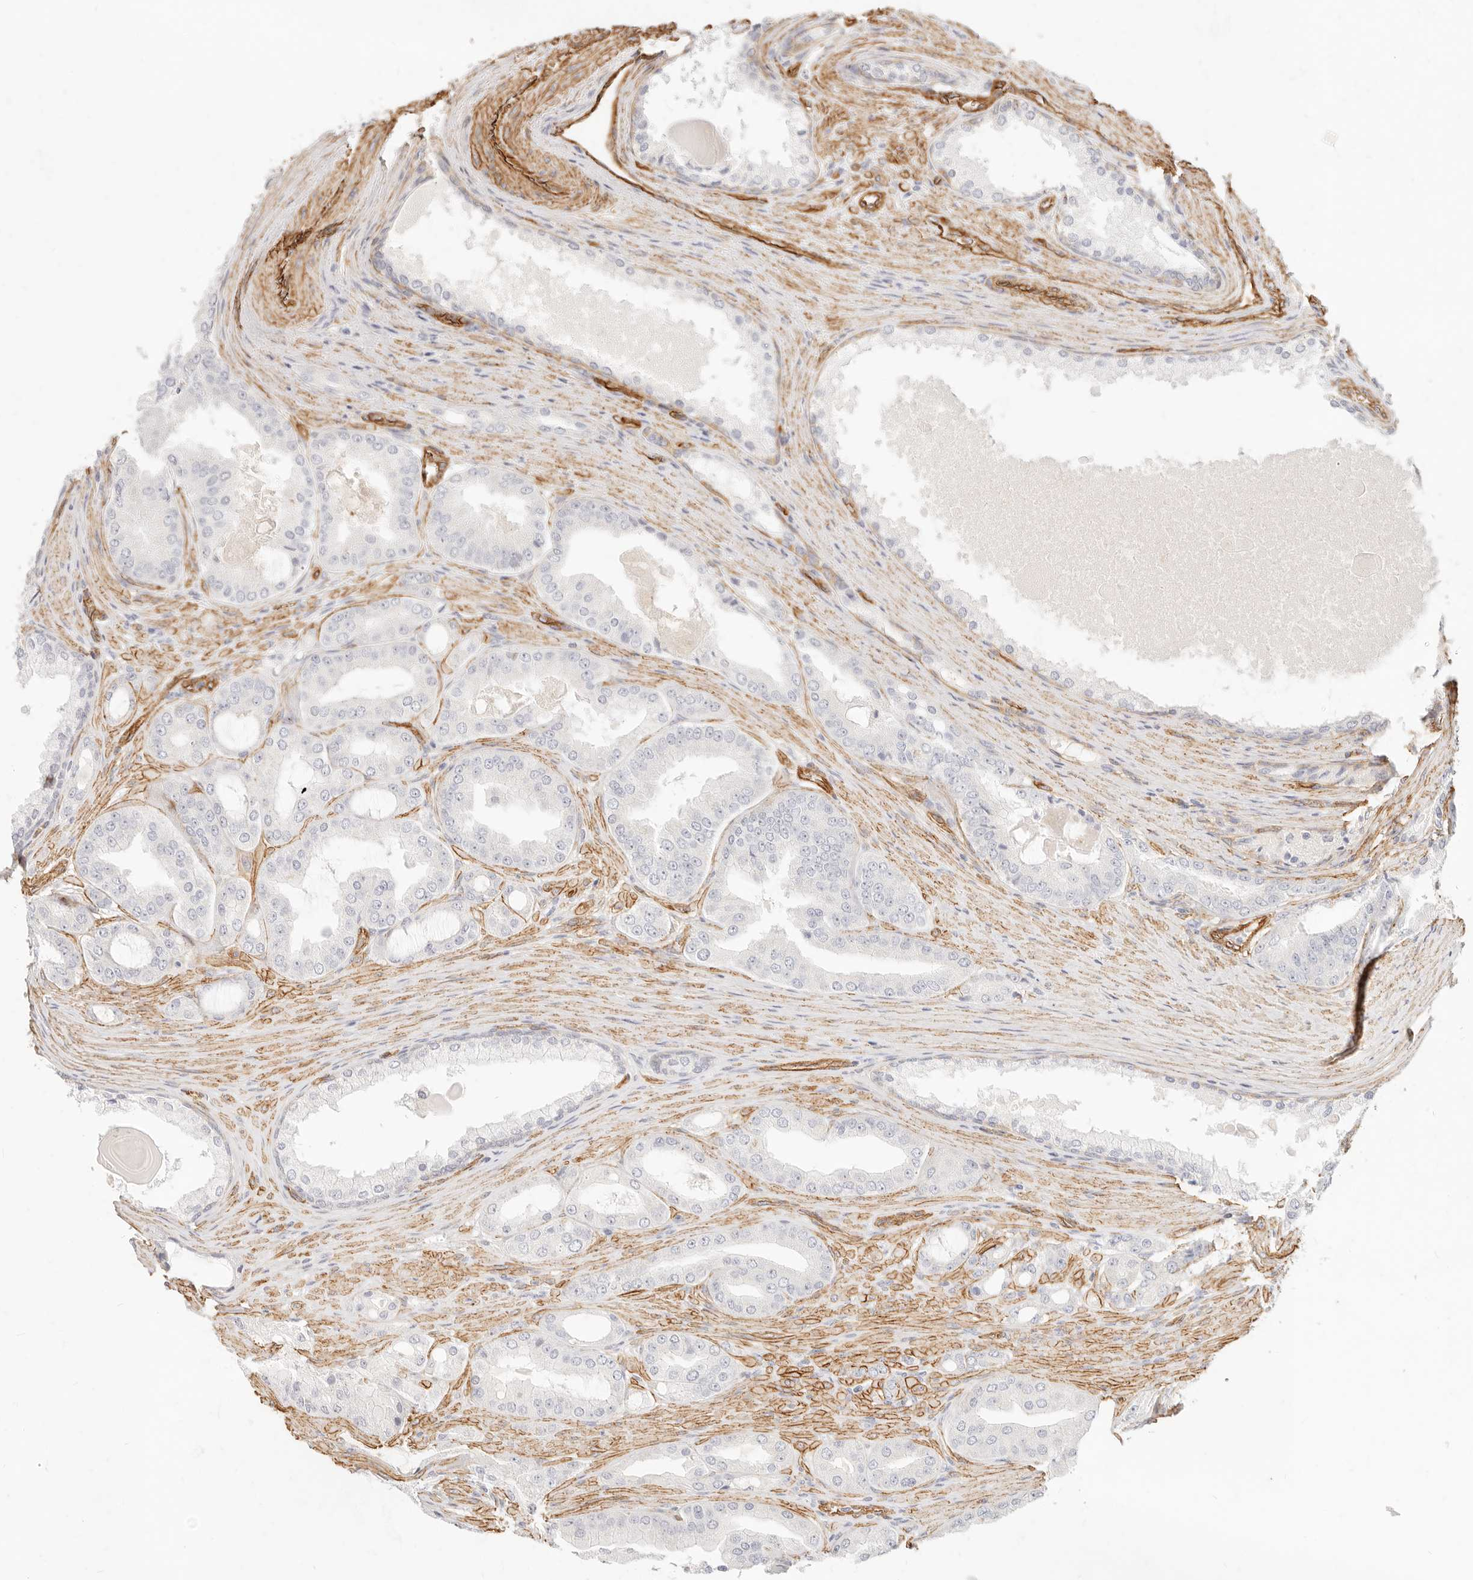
{"staining": {"intensity": "negative", "quantity": "none", "location": "none"}, "tissue": "prostate cancer", "cell_type": "Tumor cells", "image_type": "cancer", "snomed": [{"axis": "morphology", "description": "Adenocarcinoma, High grade"}, {"axis": "topography", "description": "Prostate"}], "caption": "A high-resolution micrograph shows immunohistochemistry (IHC) staining of adenocarcinoma (high-grade) (prostate), which shows no significant expression in tumor cells.", "gene": "NUS1", "patient": {"sex": "male", "age": 60}}